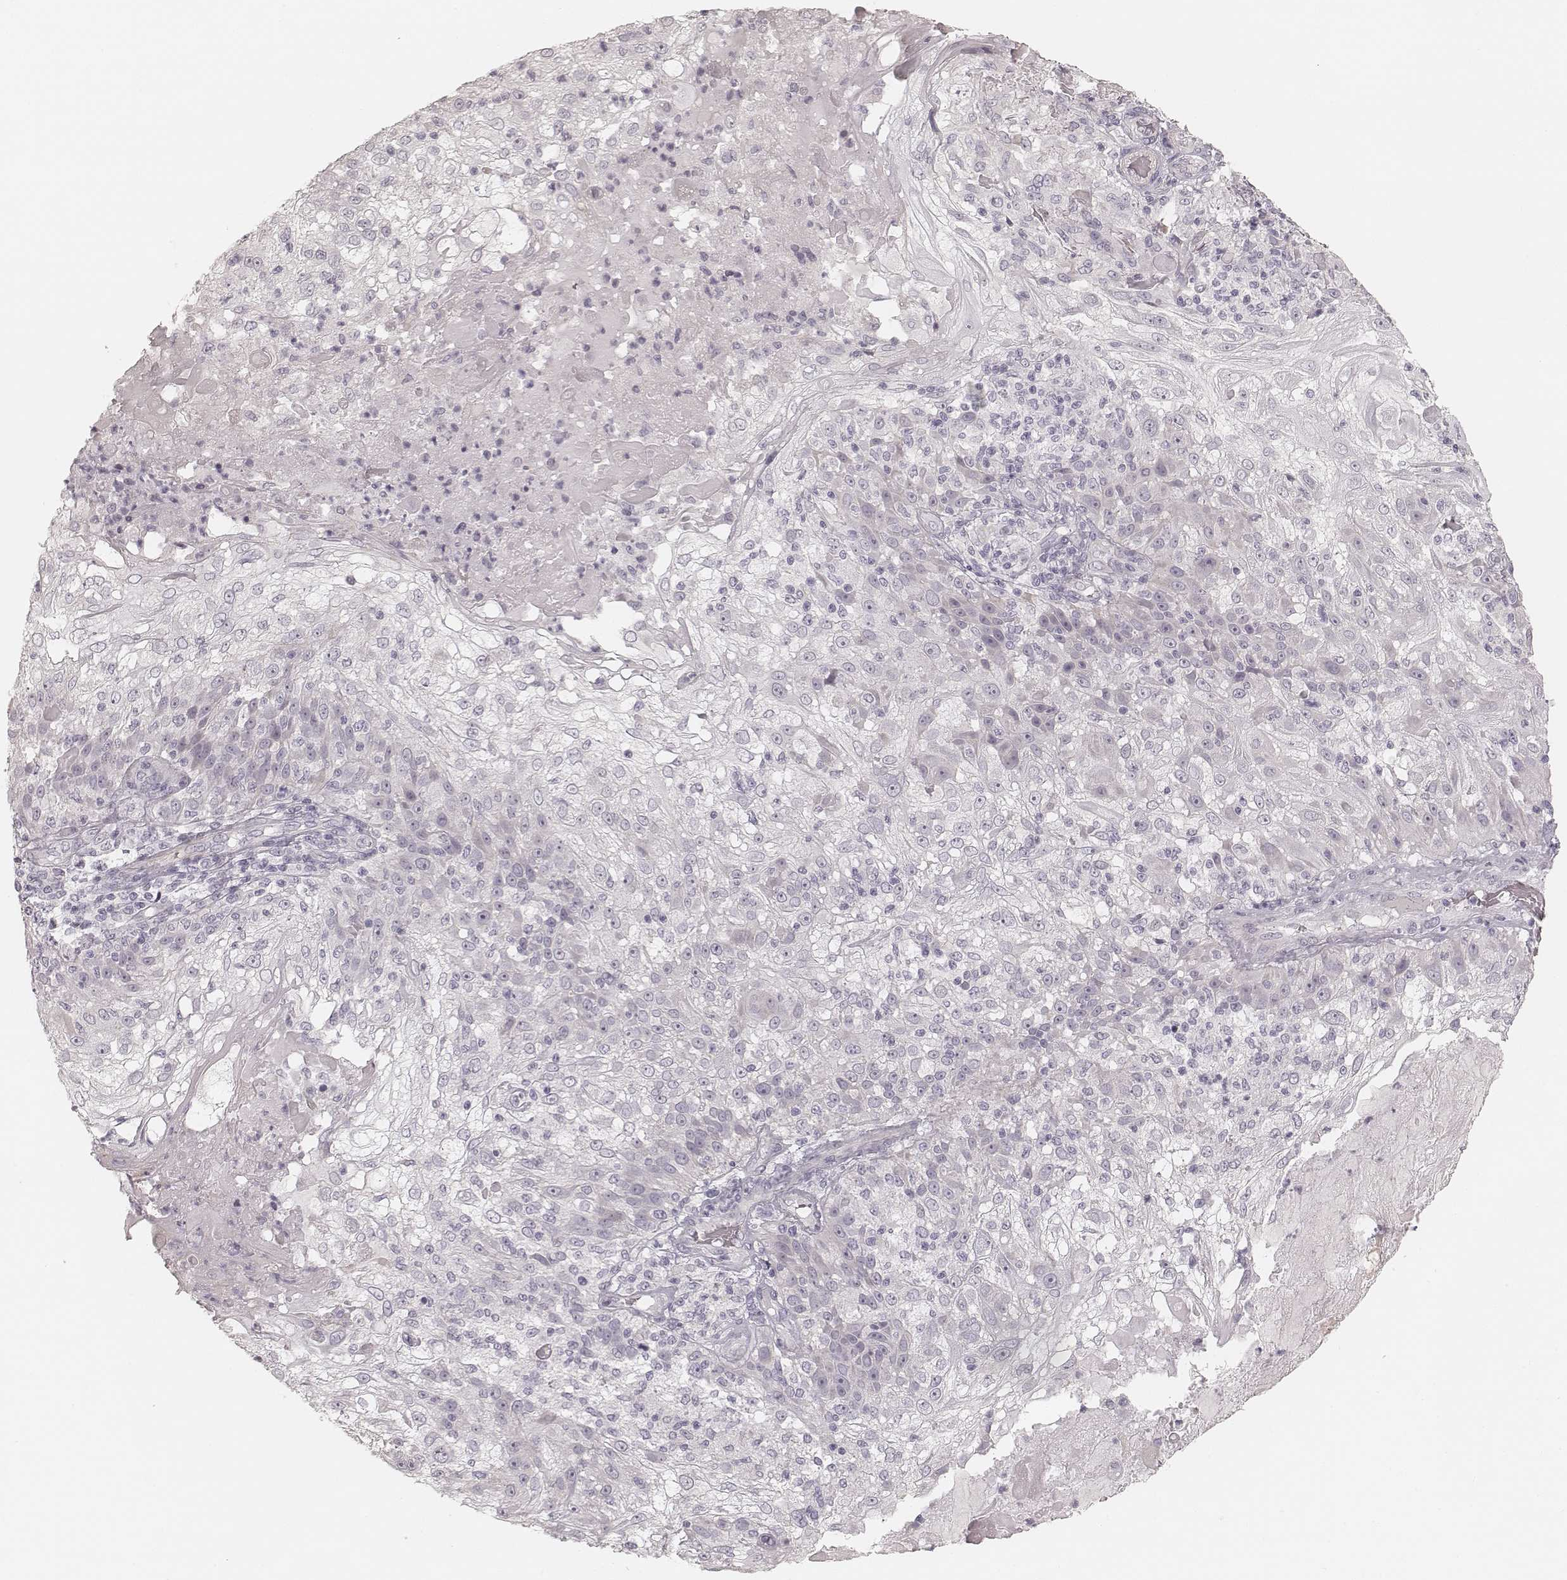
{"staining": {"intensity": "negative", "quantity": "none", "location": "none"}, "tissue": "skin cancer", "cell_type": "Tumor cells", "image_type": "cancer", "snomed": [{"axis": "morphology", "description": "Normal tissue, NOS"}, {"axis": "morphology", "description": "Squamous cell carcinoma, NOS"}, {"axis": "topography", "description": "Skin"}], "caption": "Immunohistochemistry image of squamous cell carcinoma (skin) stained for a protein (brown), which demonstrates no expression in tumor cells.", "gene": "SPATA24", "patient": {"sex": "female", "age": 83}}